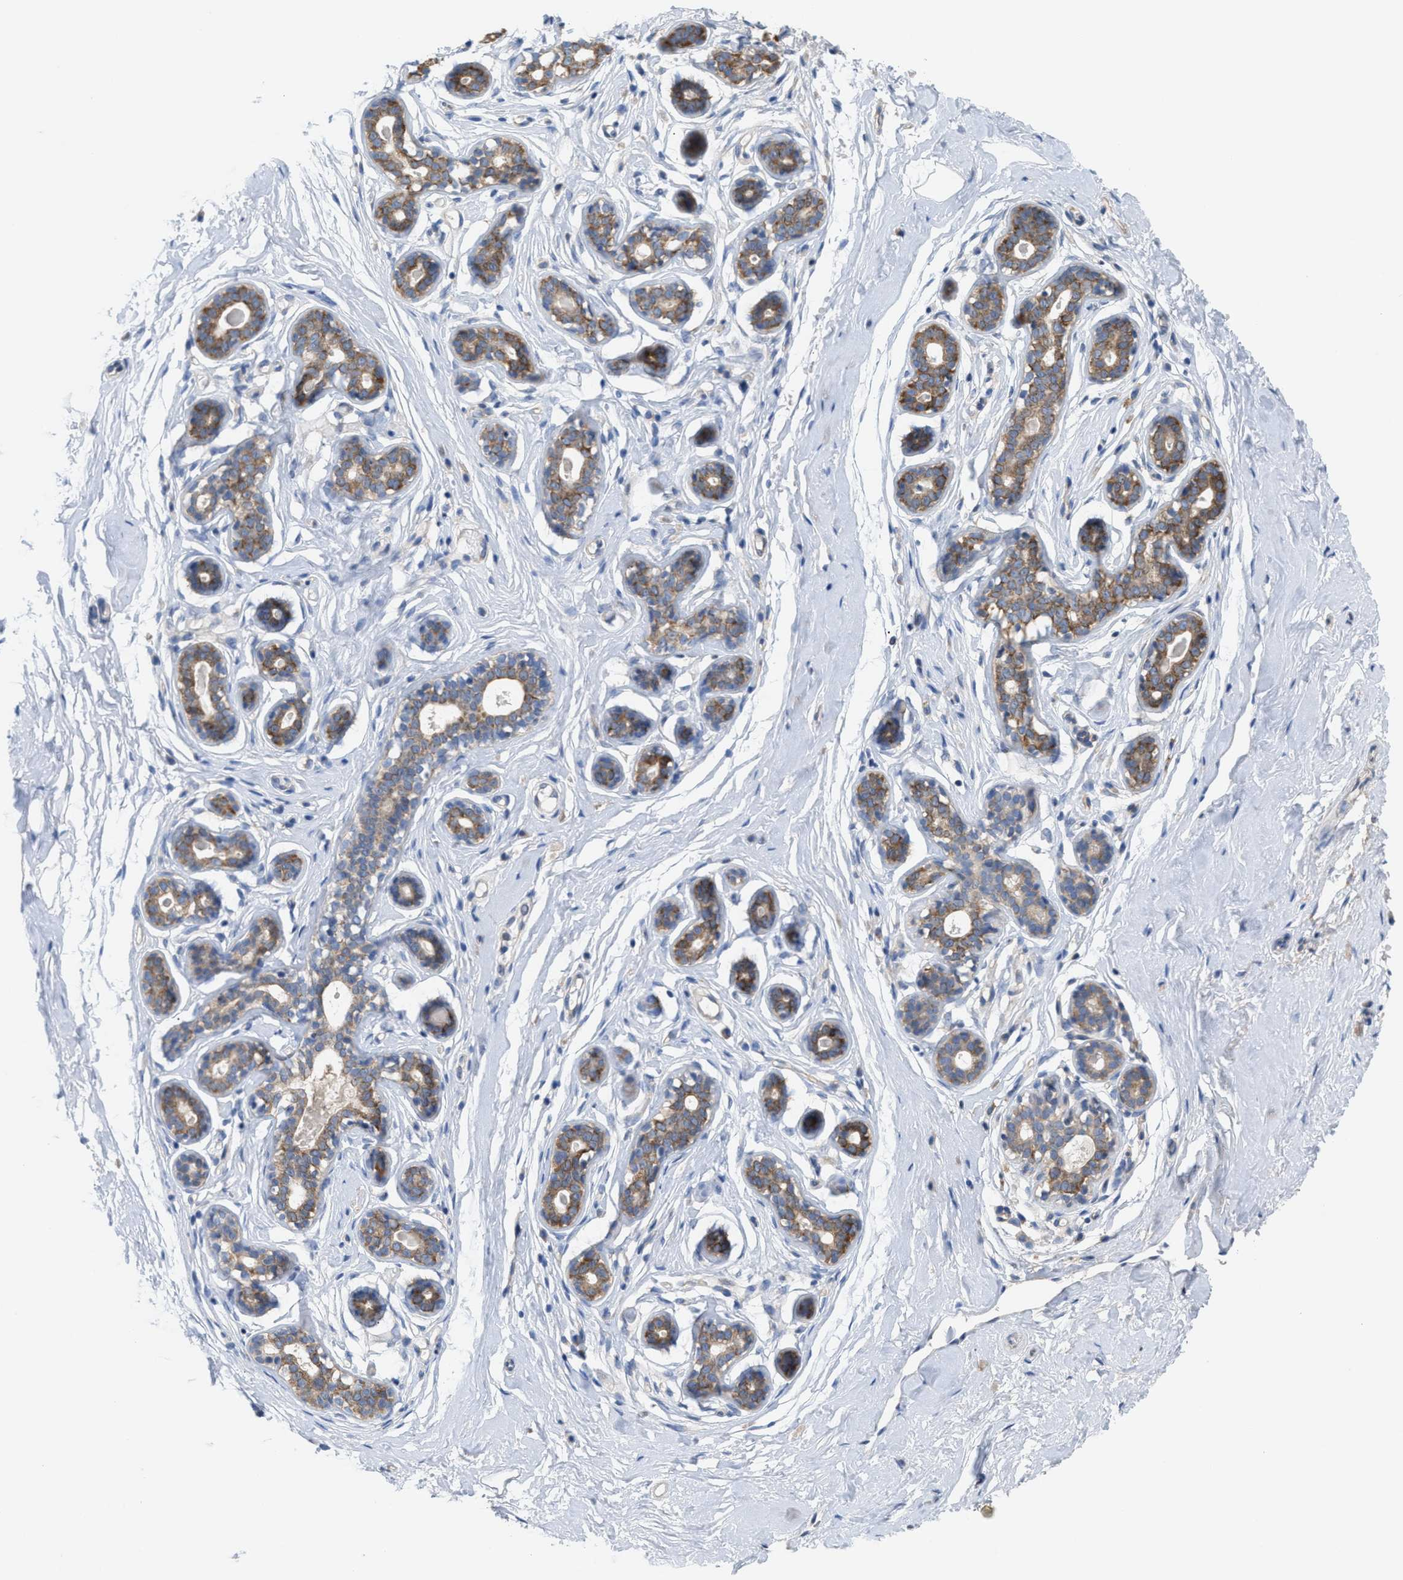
{"staining": {"intensity": "weak", "quantity": ">75%", "location": "cytoplasmic/membranous"}, "tissue": "breast", "cell_type": "Adipocytes", "image_type": "normal", "snomed": [{"axis": "morphology", "description": "Normal tissue, NOS"}, {"axis": "topography", "description": "Breast"}], "caption": "A histopathology image of breast stained for a protein shows weak cytoplasmic/membranous brown staining in adipocytes.", "gene": "UBAP2", "patient": {"sex": "female", "age": 23}}